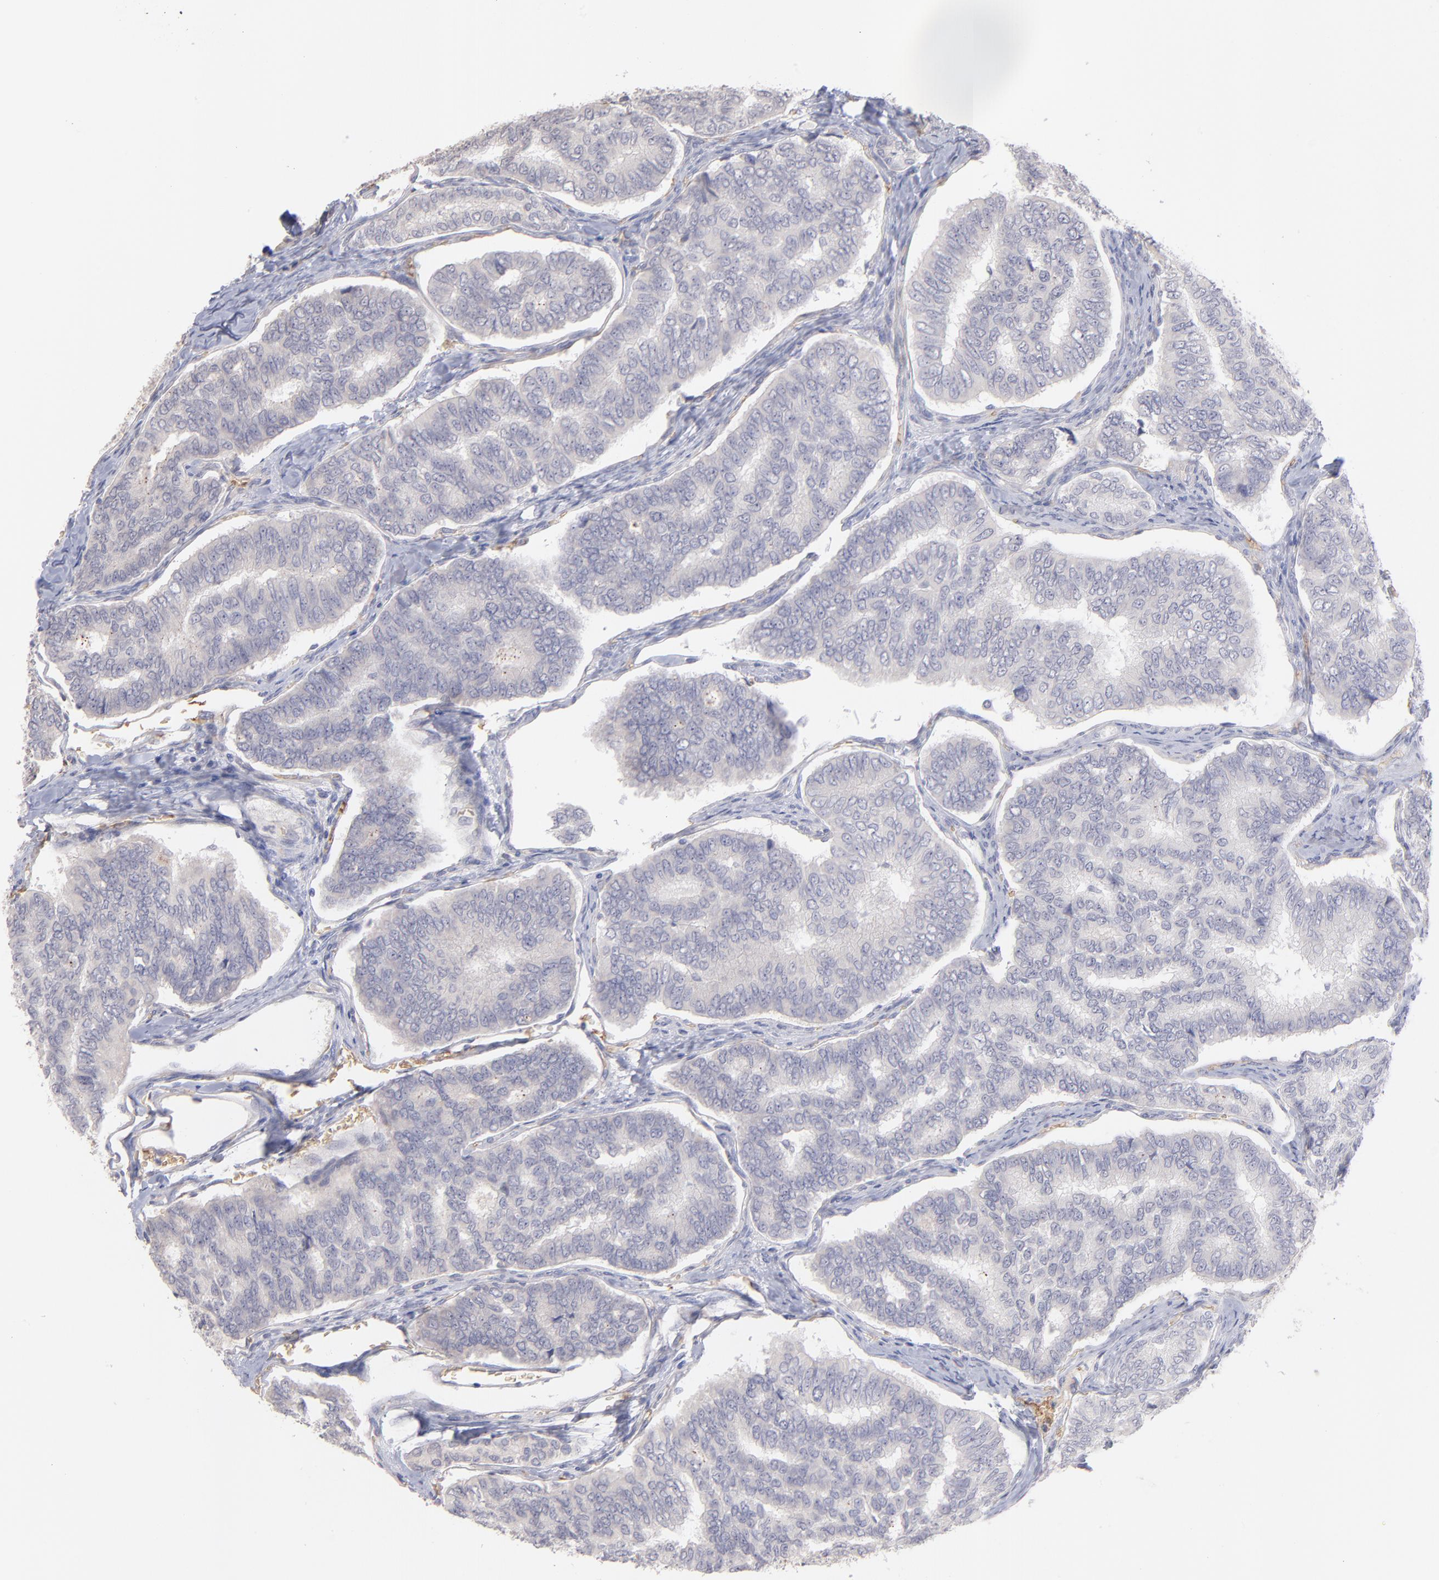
{"staining": {"intensity": "negative", "quantity": "none", "location": "none"}, "tissue": "thyroid cancer", "cell_type": "Tumor cells", "image_type": "cancer", "snomed": [{"axis": "morphology", "description": "Papillary adenocarcinoma, NOS"}, {"axis": "topography", "description": "Thyroid gland"}], "caption": "High magnification brightfield microscopy of thyroid cancer stained with DAB (3,3'-diaminobenzidine) (brown) and counterstained with hematoxylin (blue): tumor cells show no significant staining.", "gene": "F13B", "patient": {"sex": "female", "age": 35}}